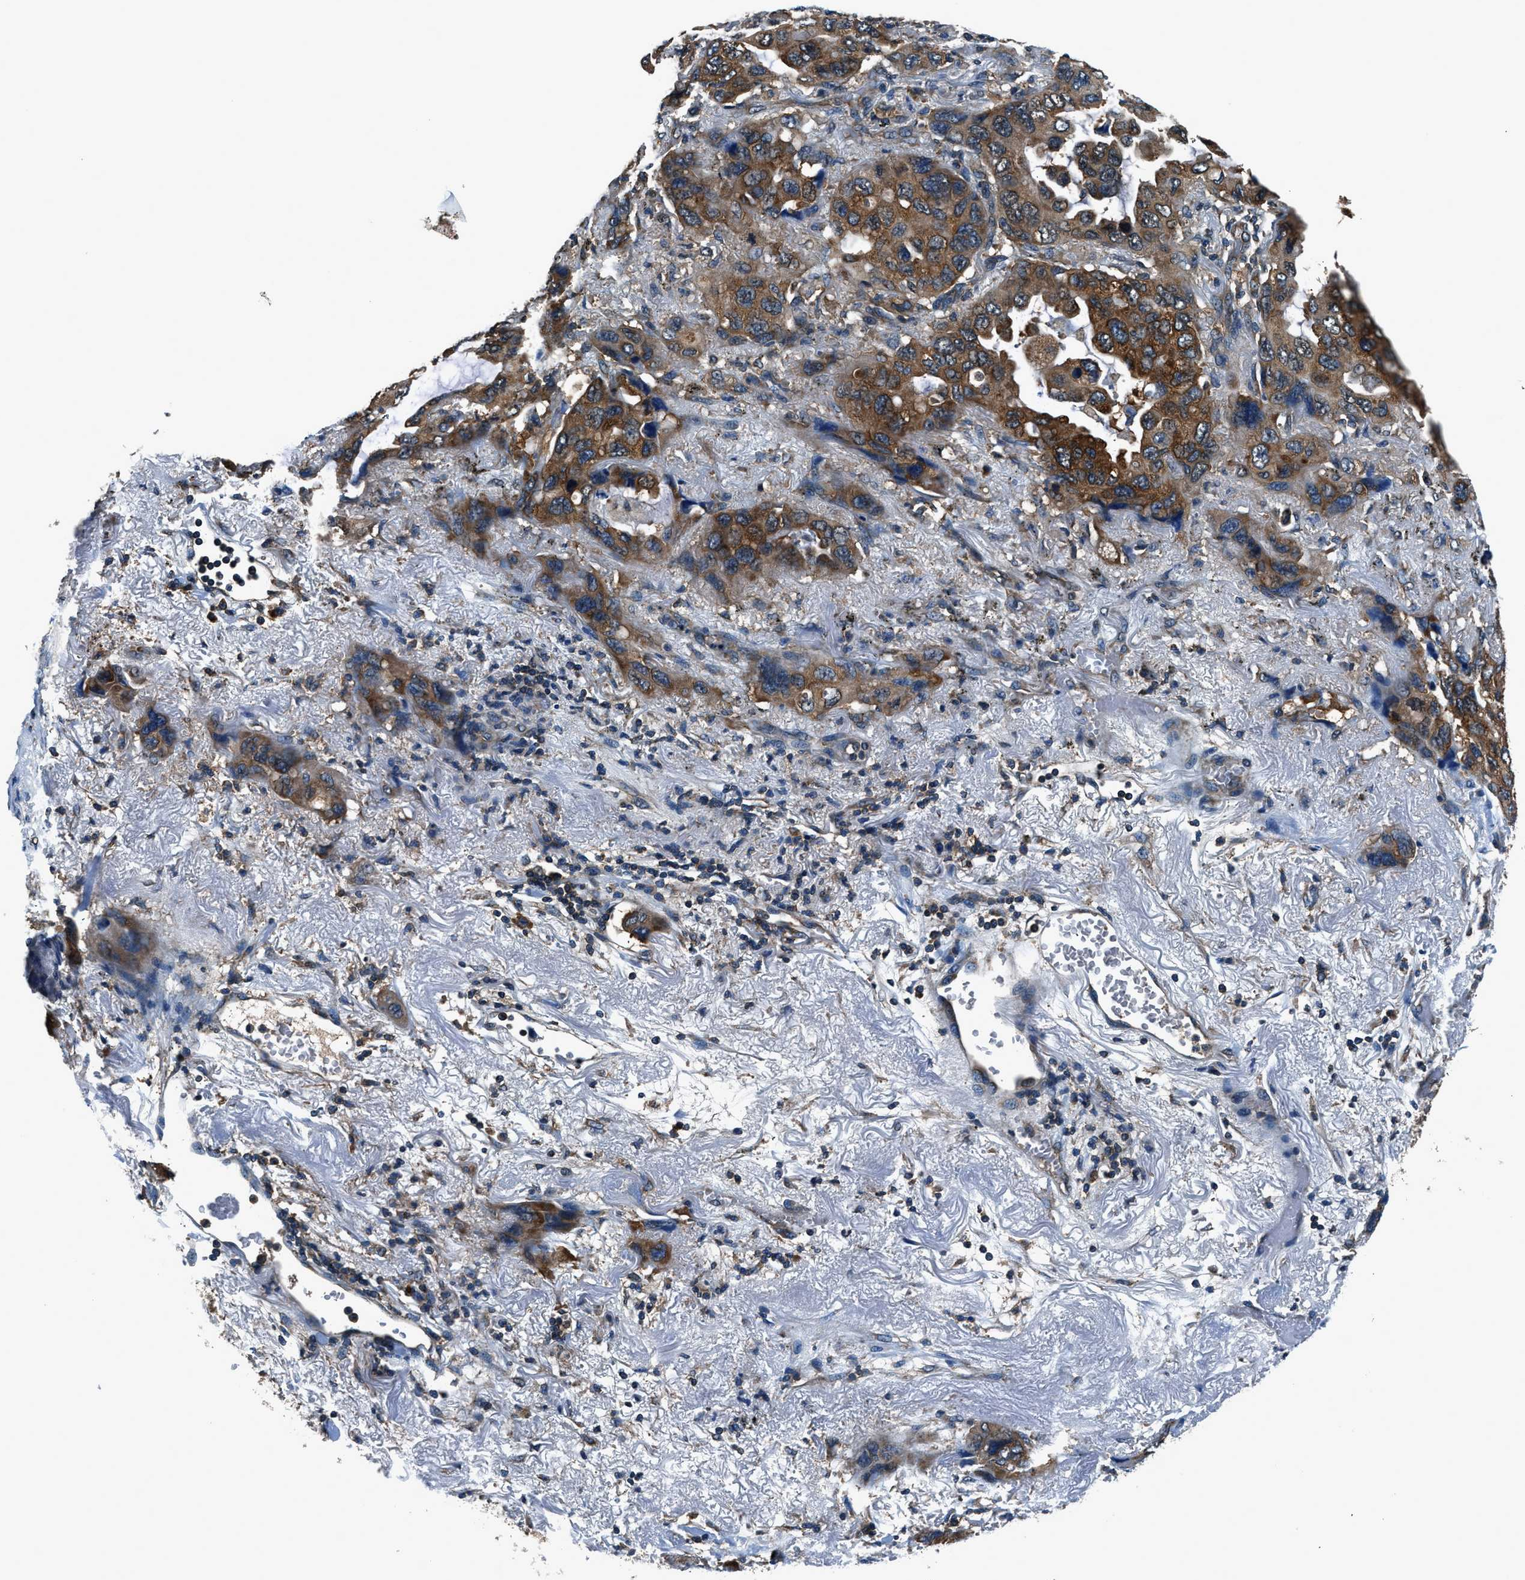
{"staining": {"intensity": "moderate", "quantity": ">75%", "location": "cytoplasmic/membranous"}, "tissue": "lung cancer", "cell_type": "Tumor cells", "image_type": "cancer", "snomed": [{"axis": "morphology", "description": "Squamous cell carcinoma, NOS"}, {"axis": "topography", "description": "Lung"}], "caption": "Immunohistochemistry (IHC) photomicrograph of neoplastic tissue: squamous cell carcinoma (lung) stained using IHC demonstrates medium levels of moderate protein expression localized specifically in the cytoplasmic/membranous of tumor cells, appearing as a cytoplasmic/membranous brown color.", "gene": "ARFGAP2", "patient": {"sex": "female", "age": 73}}